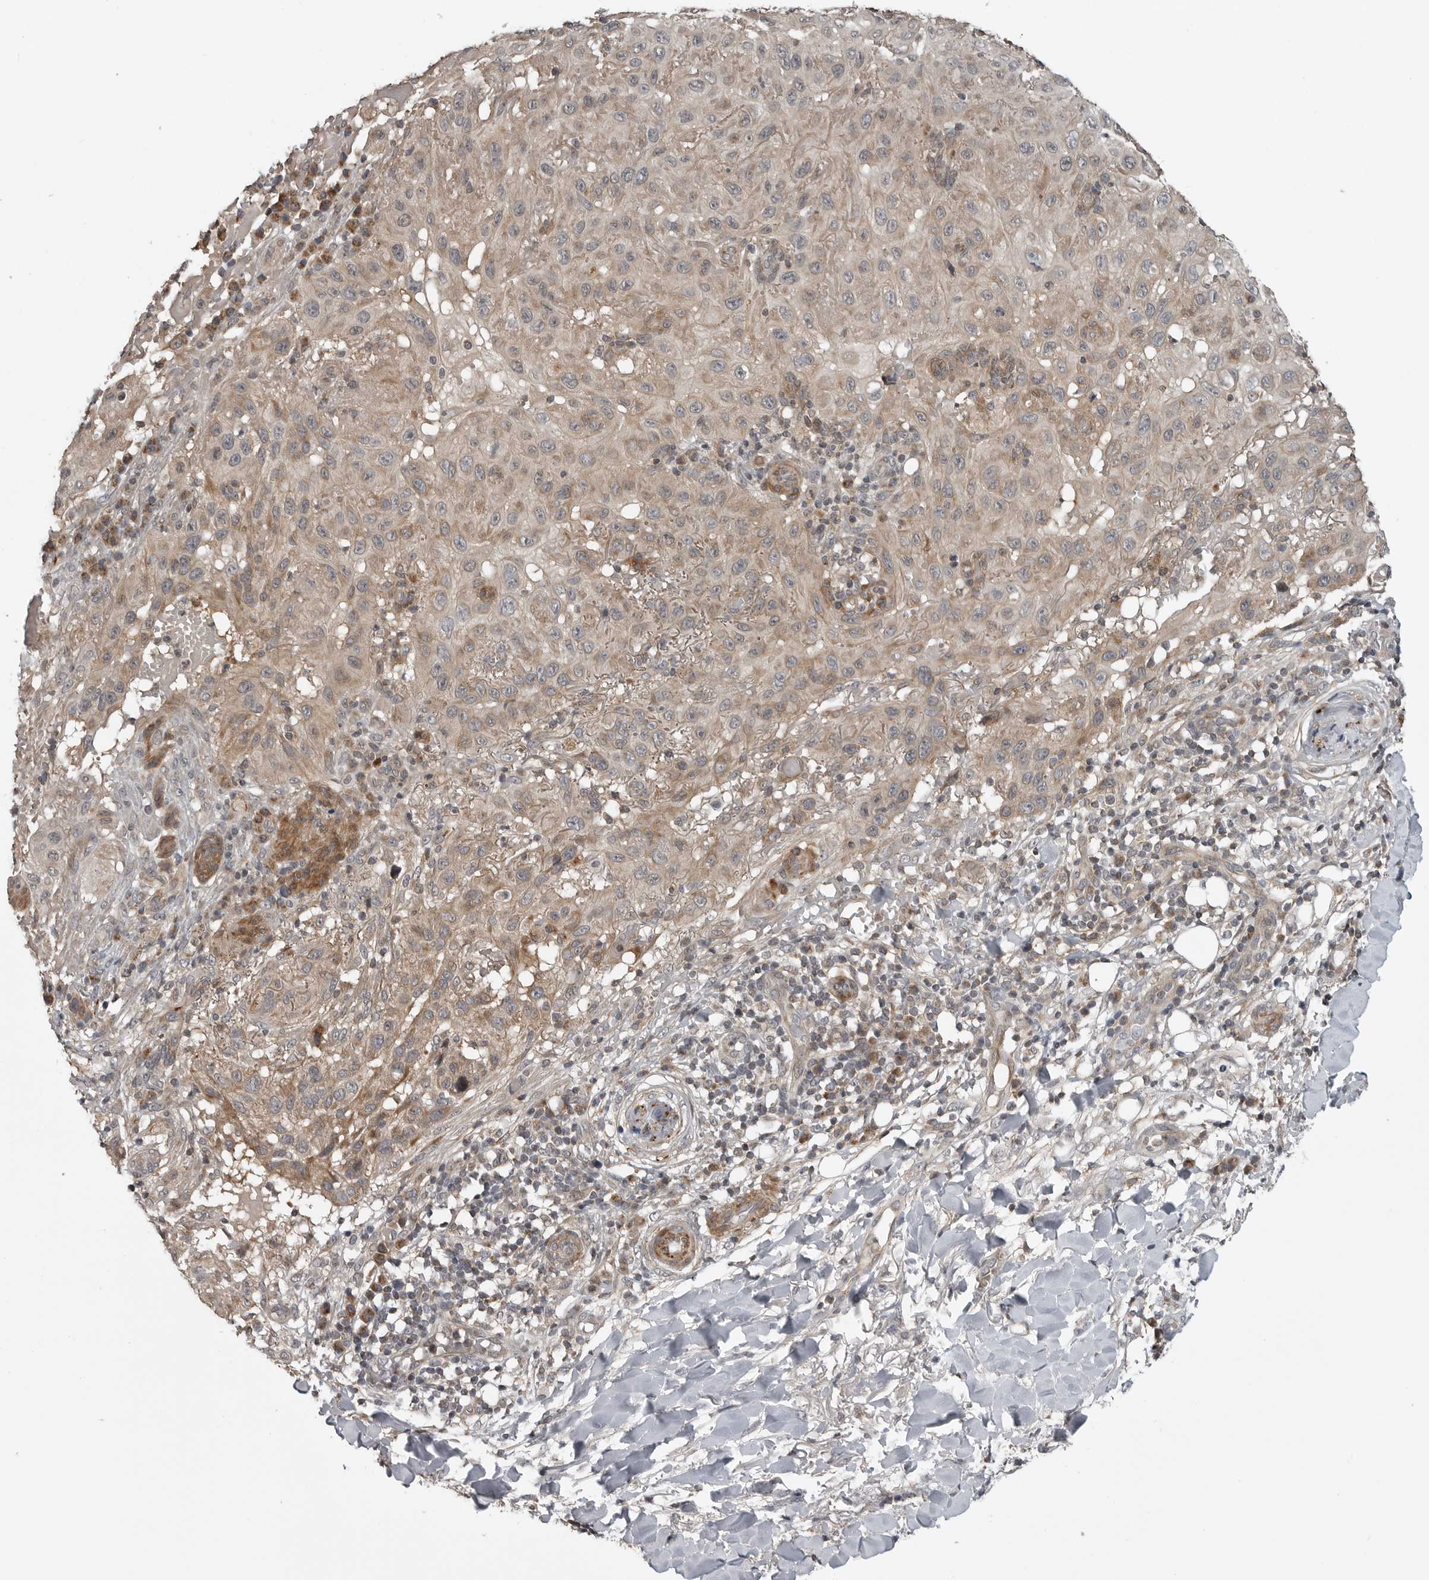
{"staining": {"intensity": "weak", "quantity": ">75%", "location": "cytoplasmic/membranous"}, "tissue": "skin cancer", "cell_type": "Tumor cells", "image_type": "cancer", "snomed": [{"axis": "morphology", "description": "Normal tissue, NOS"}, {"axis": "morphology", "description": "Squamous cell carcinoma, NOS"}, {"axis": "topography", "description": "Skin"}], "caption": "An immunohistochemistry (IHC) image of neoplastic tissue is shown. Protein staining in brown labels weak cytoplasmic/membranous positivity in skin cancer within tumor cells.", "gene": "FAAP100", "patient": {"sex": "female", "age": 96}}